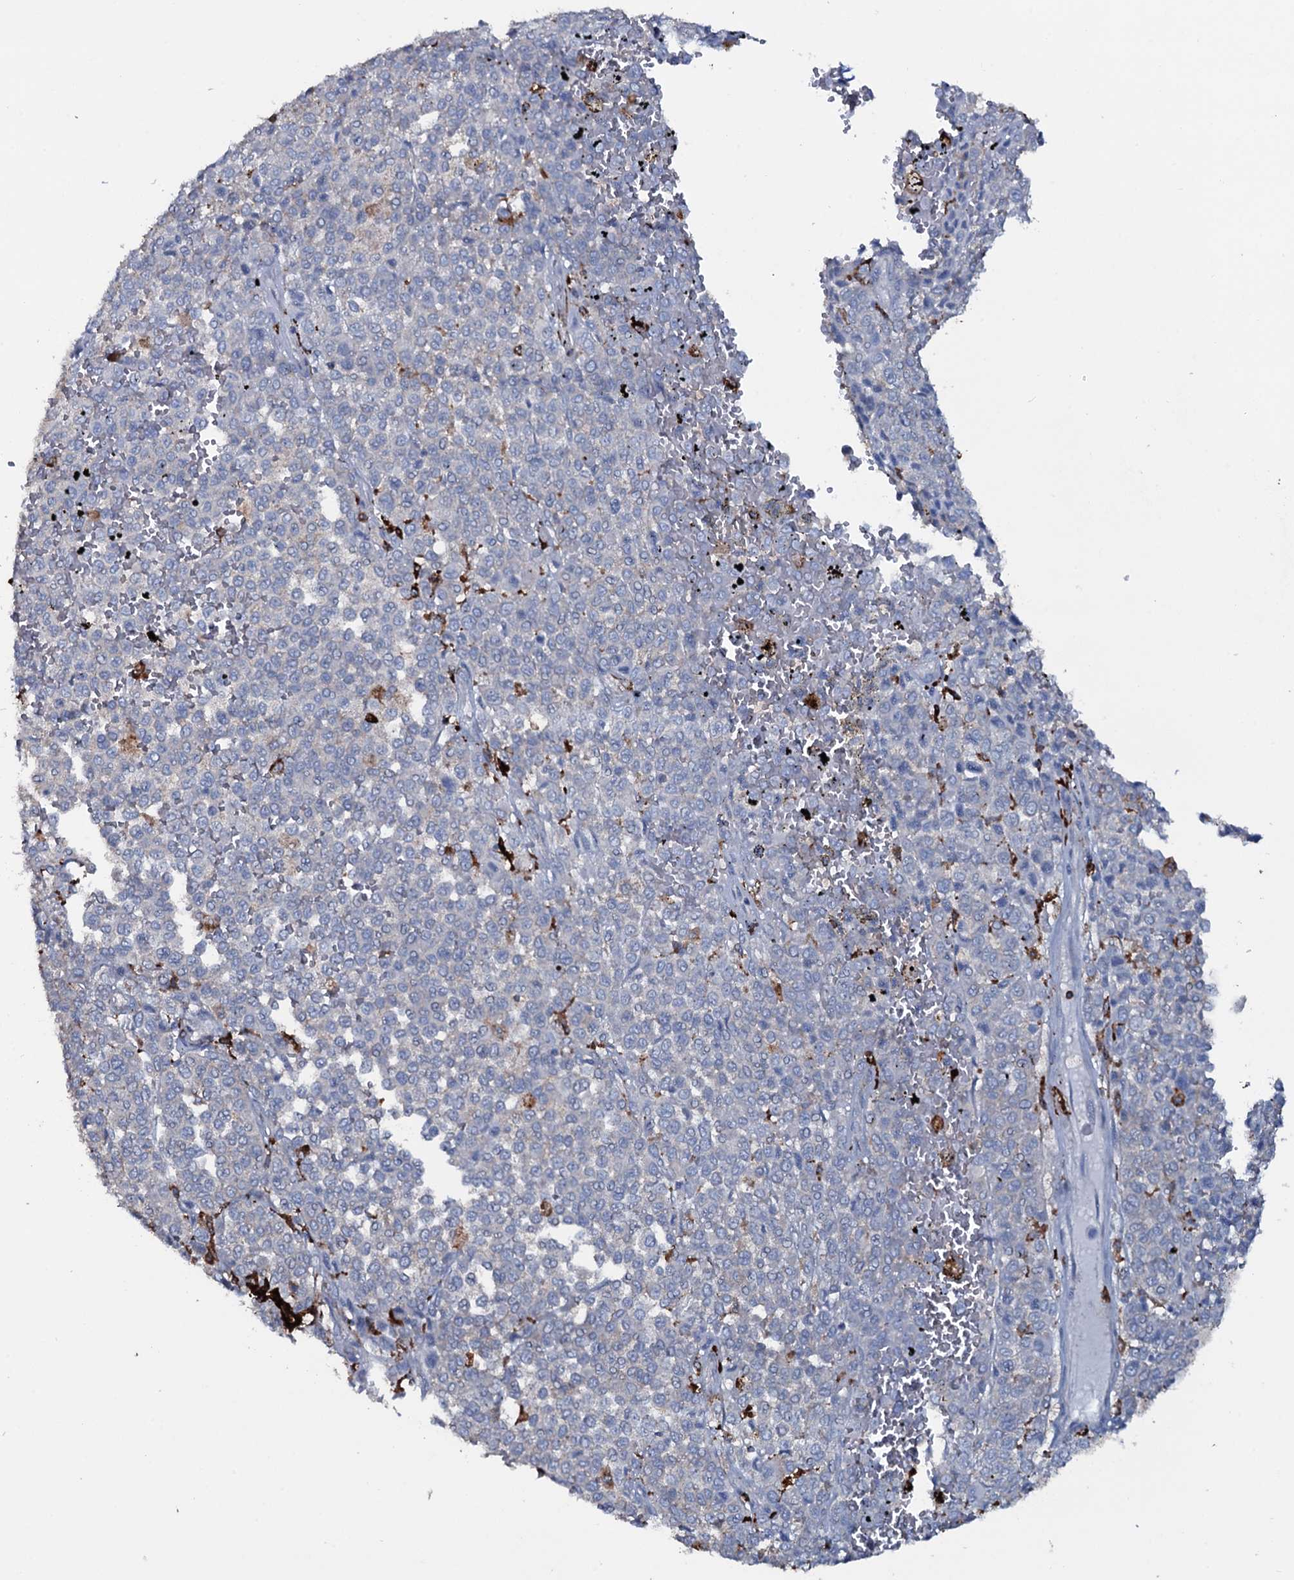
{"staining": {"intensity": "negative", "quantity": "none", "location": "none"}, "tissue": "melanoma", "cell_type": "Tumor cells", "image_type": "cancer", "snomed": [{"axis": "morphology", "description": "Malignant melanoma, Metastatic site"}, {"axis": "topography", "description": "Pancreas"}], "caption": "Immunohistochemistry (IHC) histopathology image of malignant melanoma (metastatic site) stained for a protein (brown), which displays no positivity in tumor cells.", "gene": "OSBPL2", "patient": {"sex": "female", "age": 30}}